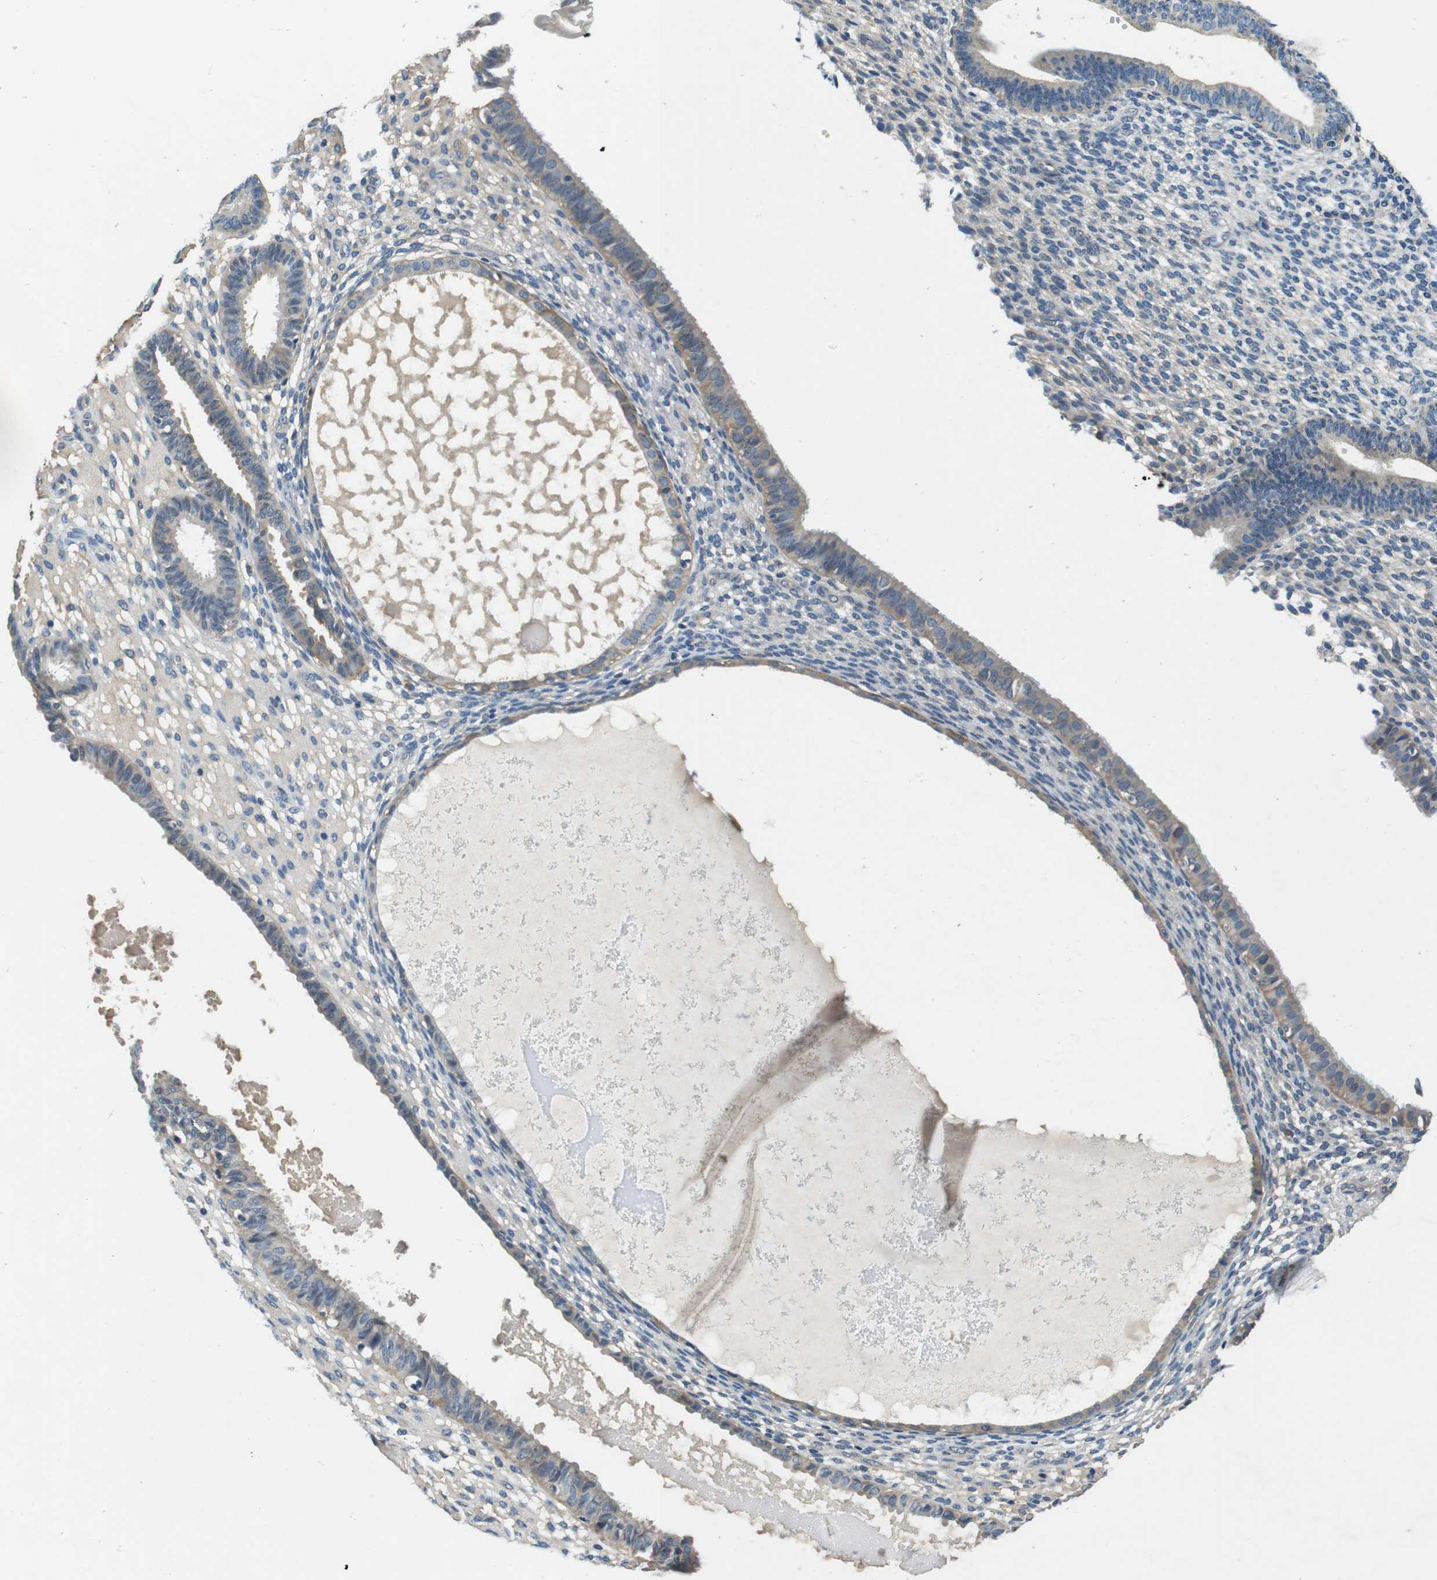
{"staining": {"intensity": "negative", "quantity": "none", "location": "none"}, "tissue": "endometrium", "cell_type": "Cells in endometrial stroma", "image_type": "normal", "snomed": [{"axis": "morphology", "description": "Normal tissue, NOS"}, {"axis": "topography", "description": "Endometrium"}], "caption": "This histopathology image is of normal endometrium stained with IHC to label a protein in brown with the nuclei are counter-stained blue. There is no expression in cells in endometrial stroma. (Immunohistochemistry, brightfield microscopy, high magnification).", "gene": "DTNA", "patient": {"sex": "female", "age": 61}}